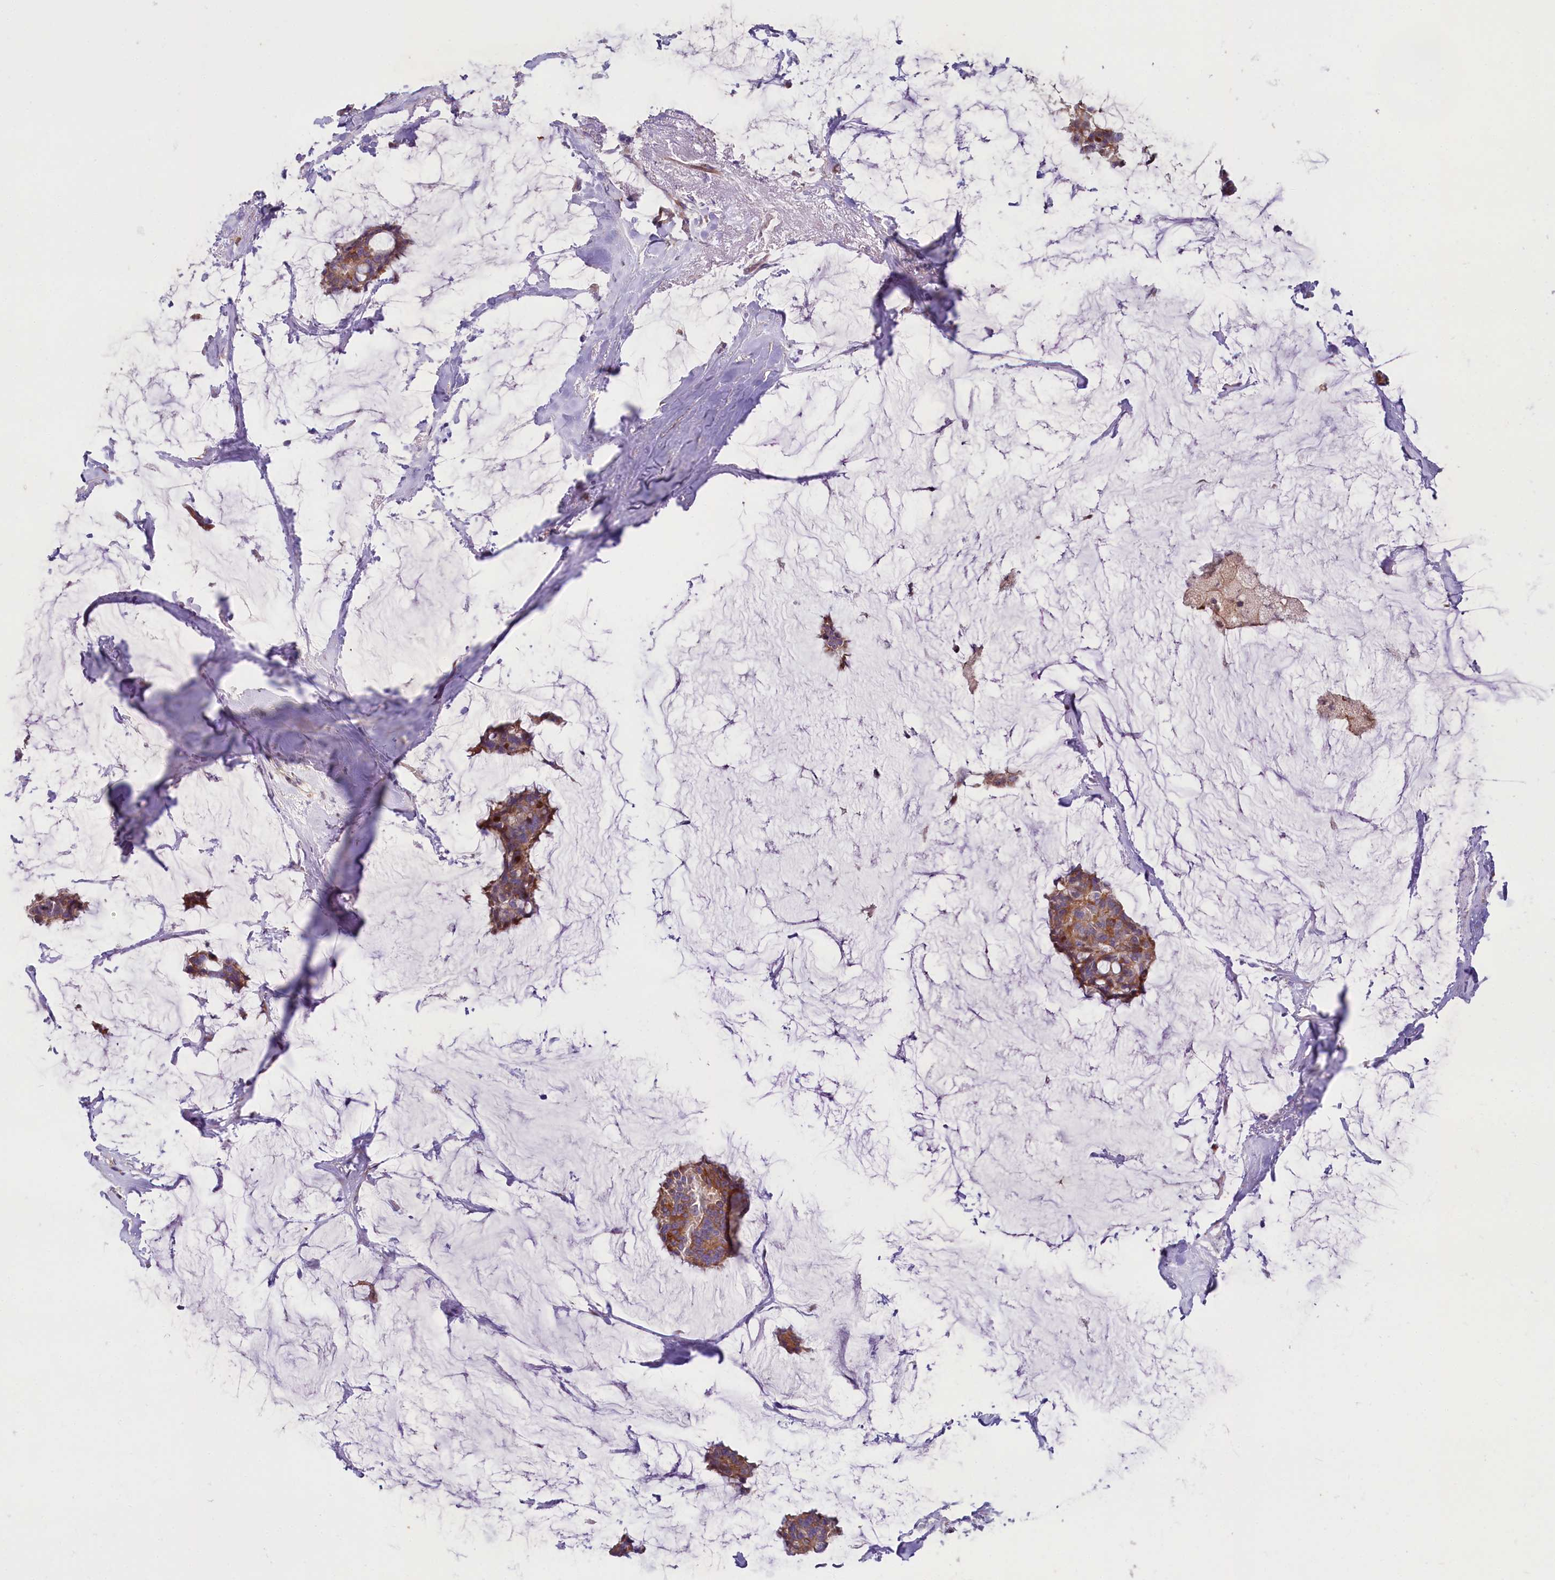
{"staining": {"intensity": "moderate", "quantity": ">75%", "location": "cytoplasmic/membranous"}, "tissue": "breast cancer", "cell_type": "Tumor cells", "image_type": "cancer", "snomed": [{"axis": "morphology", "description": "Duct carcinoma"}, {"axis": "topography", "description": "Breast"}], "caption": "Protein staining of breast infiltrating ductal carcinoma tissue exhibits moderate cytoplasmic/membranous staining in approximately >75% of tumor cells. The staining was performed using DAB (3,3'-diaminobenzidine), with brown indicating positive protein expression. Nuclei are stained blue with hematoxylin.", "gene": "WNT8A", "patient": {"sex": "female", "age": 93}}